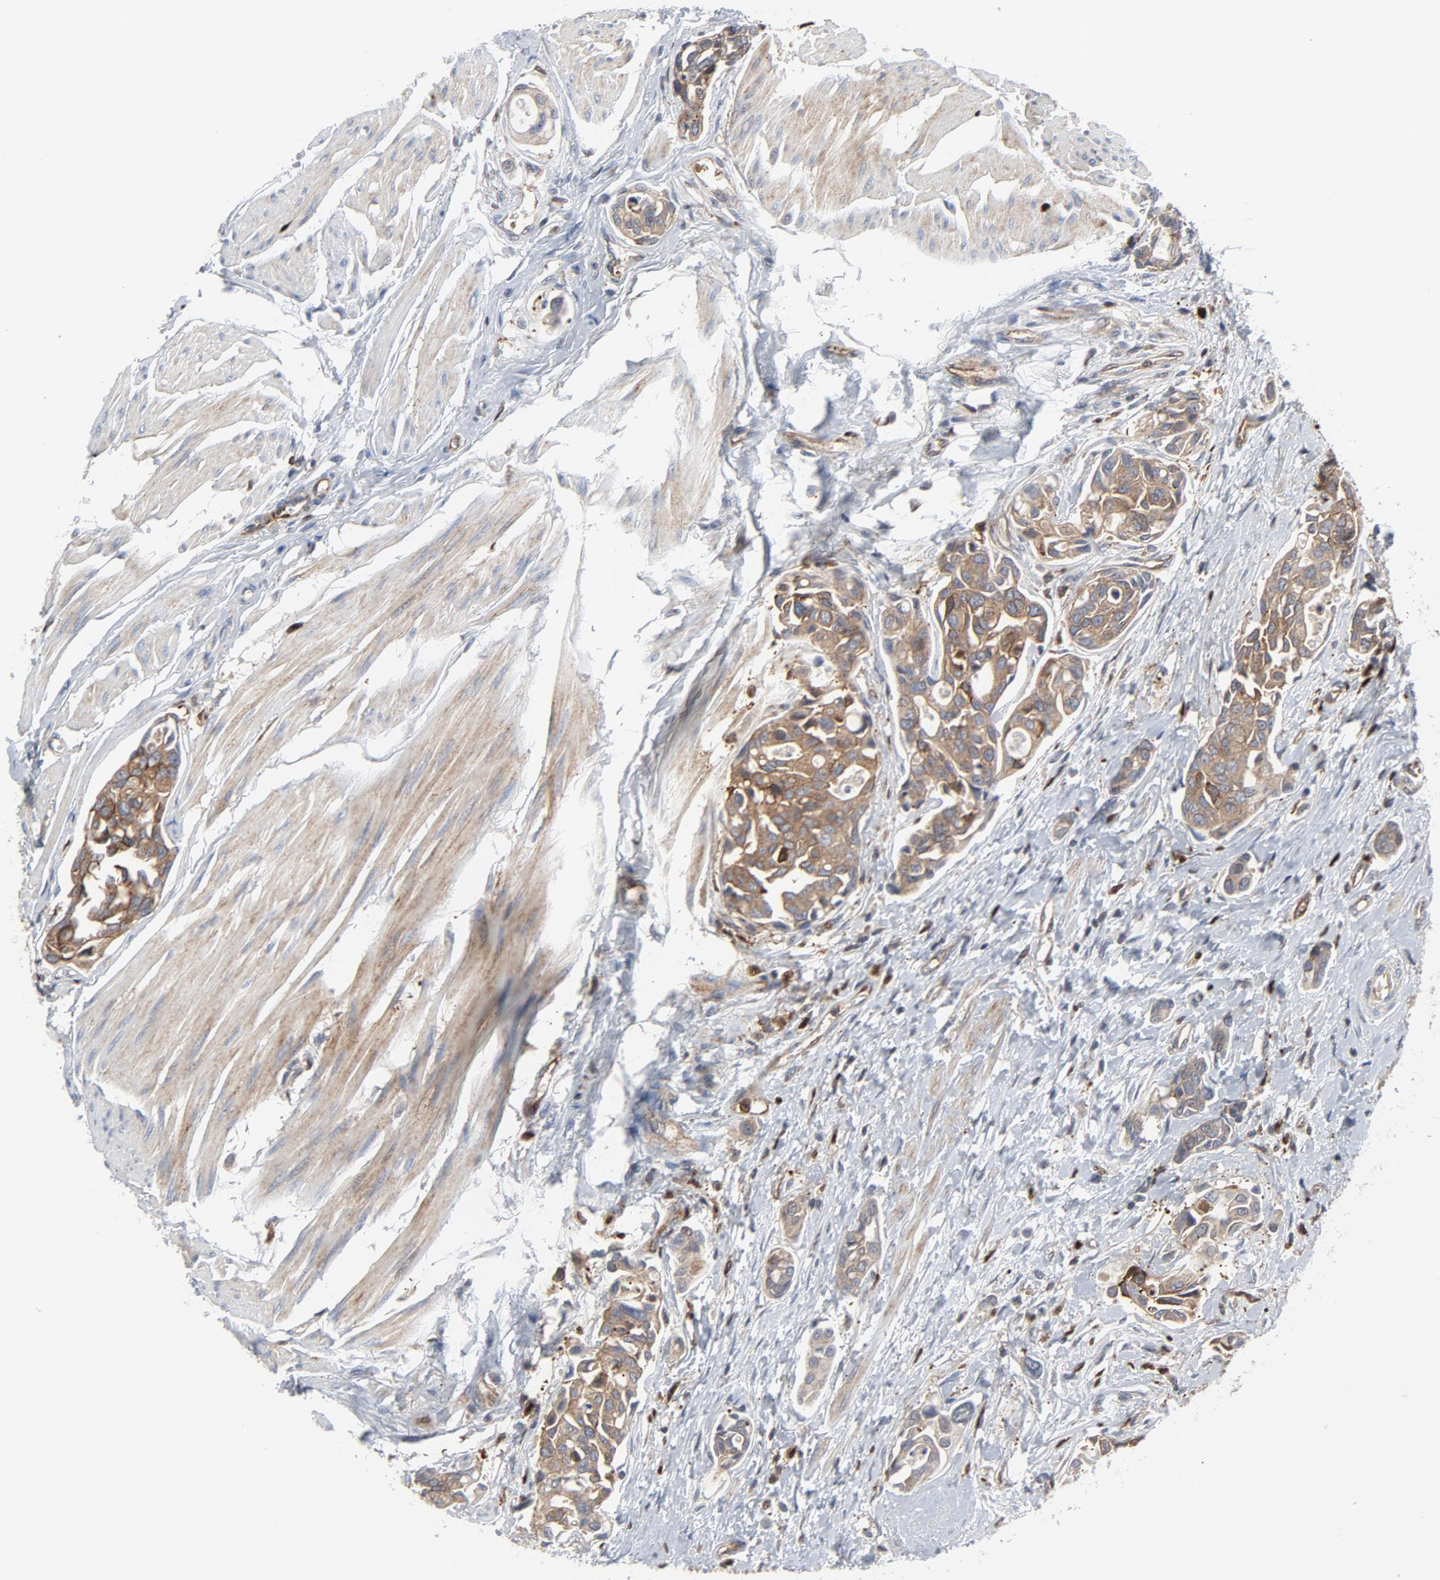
{"staining": {"intensity": "moderate", "quantity": ">75%", "location": "cytoplasmic/membranous"}, "tissue": "urothelial cancer", "cell_type": "Tumor cells", "image_type": "cancer", "snomed": [{"axis": "morphology", "description": "Urothelial carcinoma, High grade"}, {"axis": "topography", "description": "Urinary bladder"}], "caption": "The micrograph reveals staining of high-grade urothelial carcinoma, revealing moderate cytoplasmic/membranous protein expression (brown color) within tumor cells.", "gene": "YES1", "patient": {"sex": "male", "age": 78}}